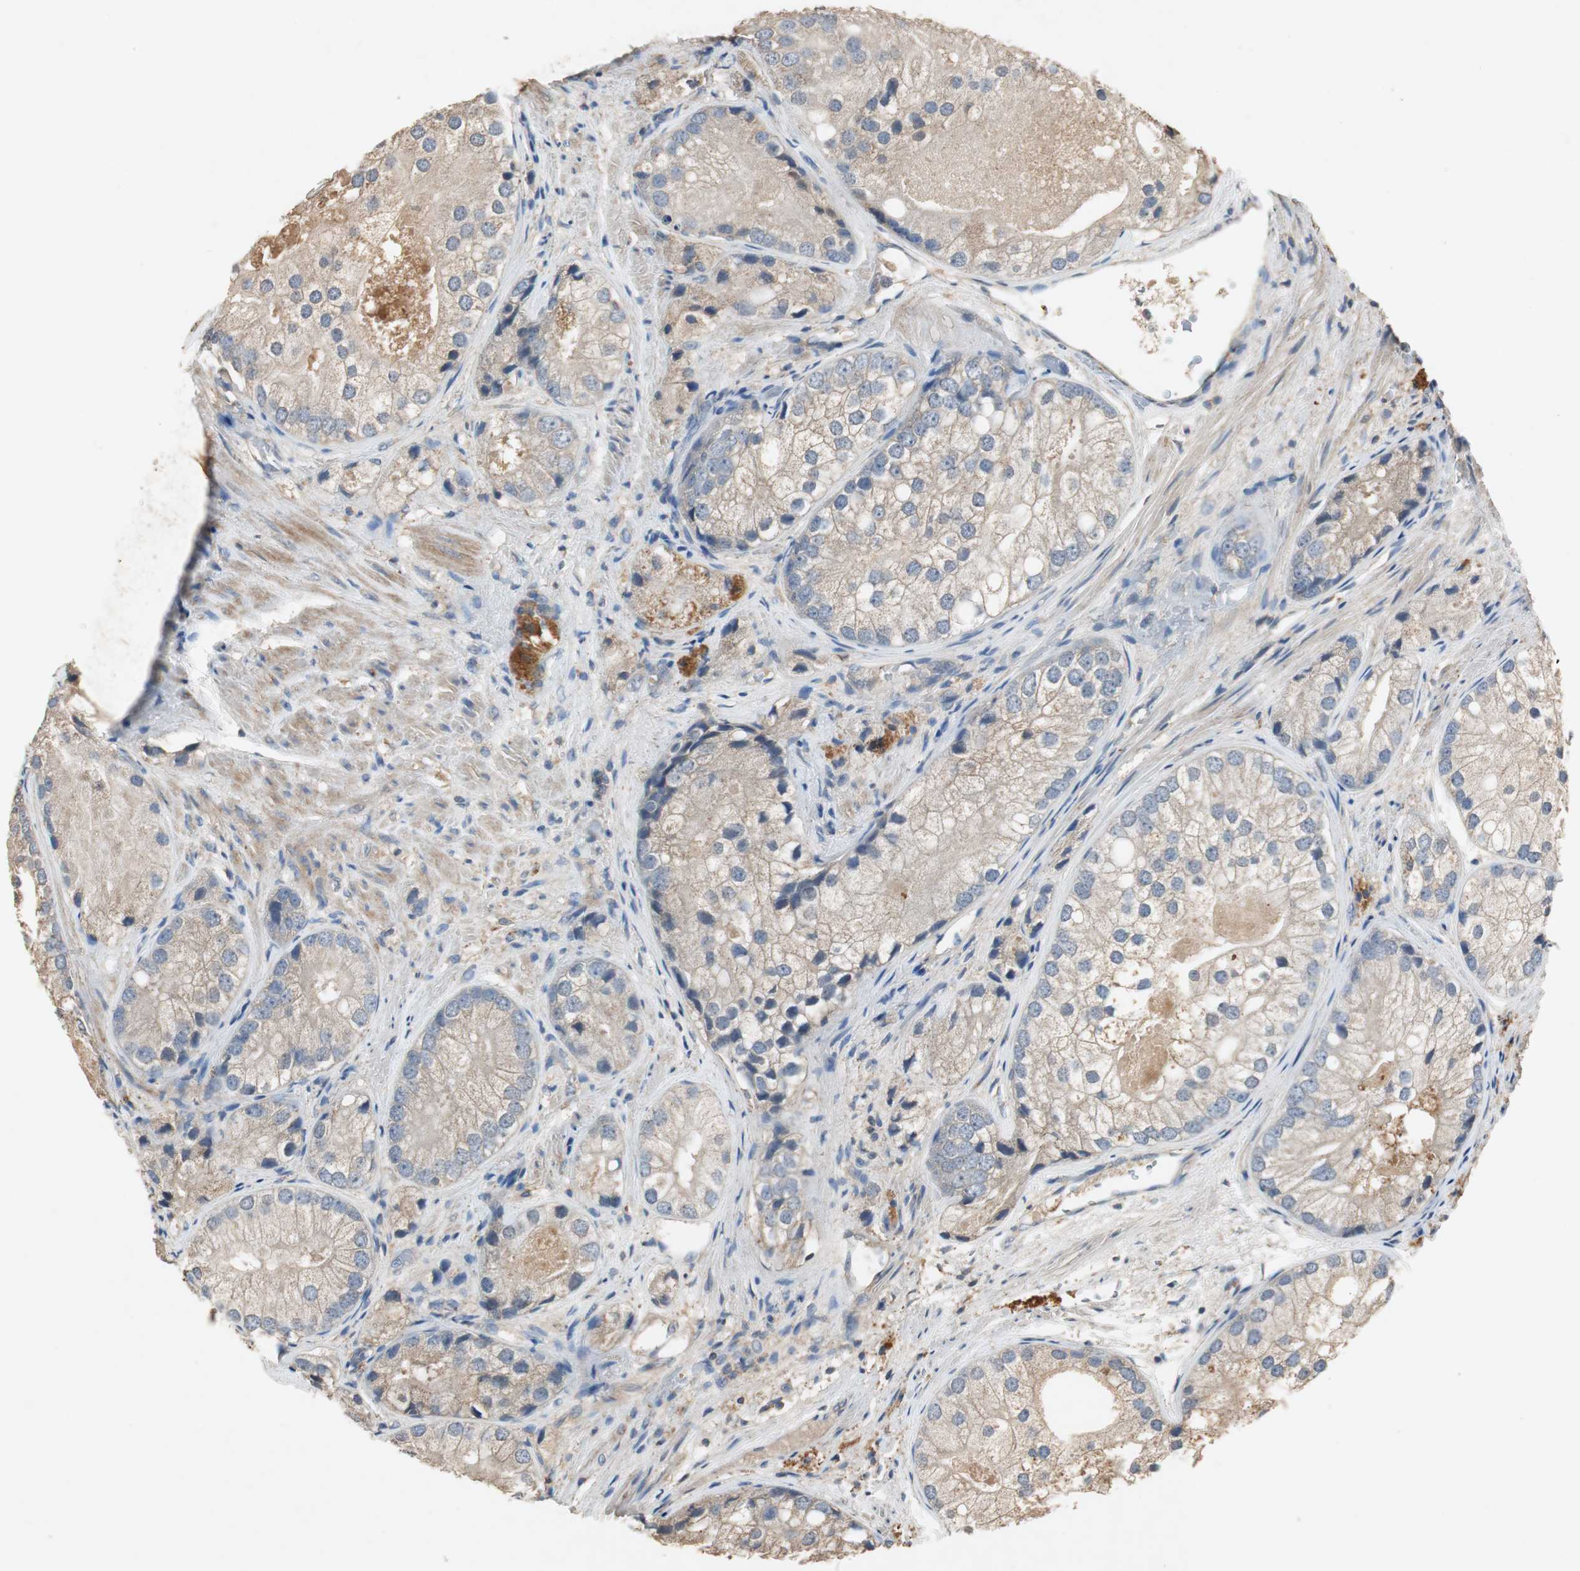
{"staining": {"intensity": "weak", "quantity": "25%-75%", "location": "cytoplasmic/membranous"}, "tissue": "prostate cancer", "cell_type": "Tumor cells", "image_type": "cancer", "snomed": [{"axis": "morphology", "description": "Adenocarcinoma, Low grade"}, {"axis": "topography", "description": "Prostate"}], "caption": "Protein staining by immunohistochemistry (IHC) demonstrates weak cytoplasmic/membranous expression in approximately 25%-75% of tumor cells in low-grade adenocarcinoma (prostate).", "gene": "TNFRSF14", "patient": {"sex": "male", "age": 69}}